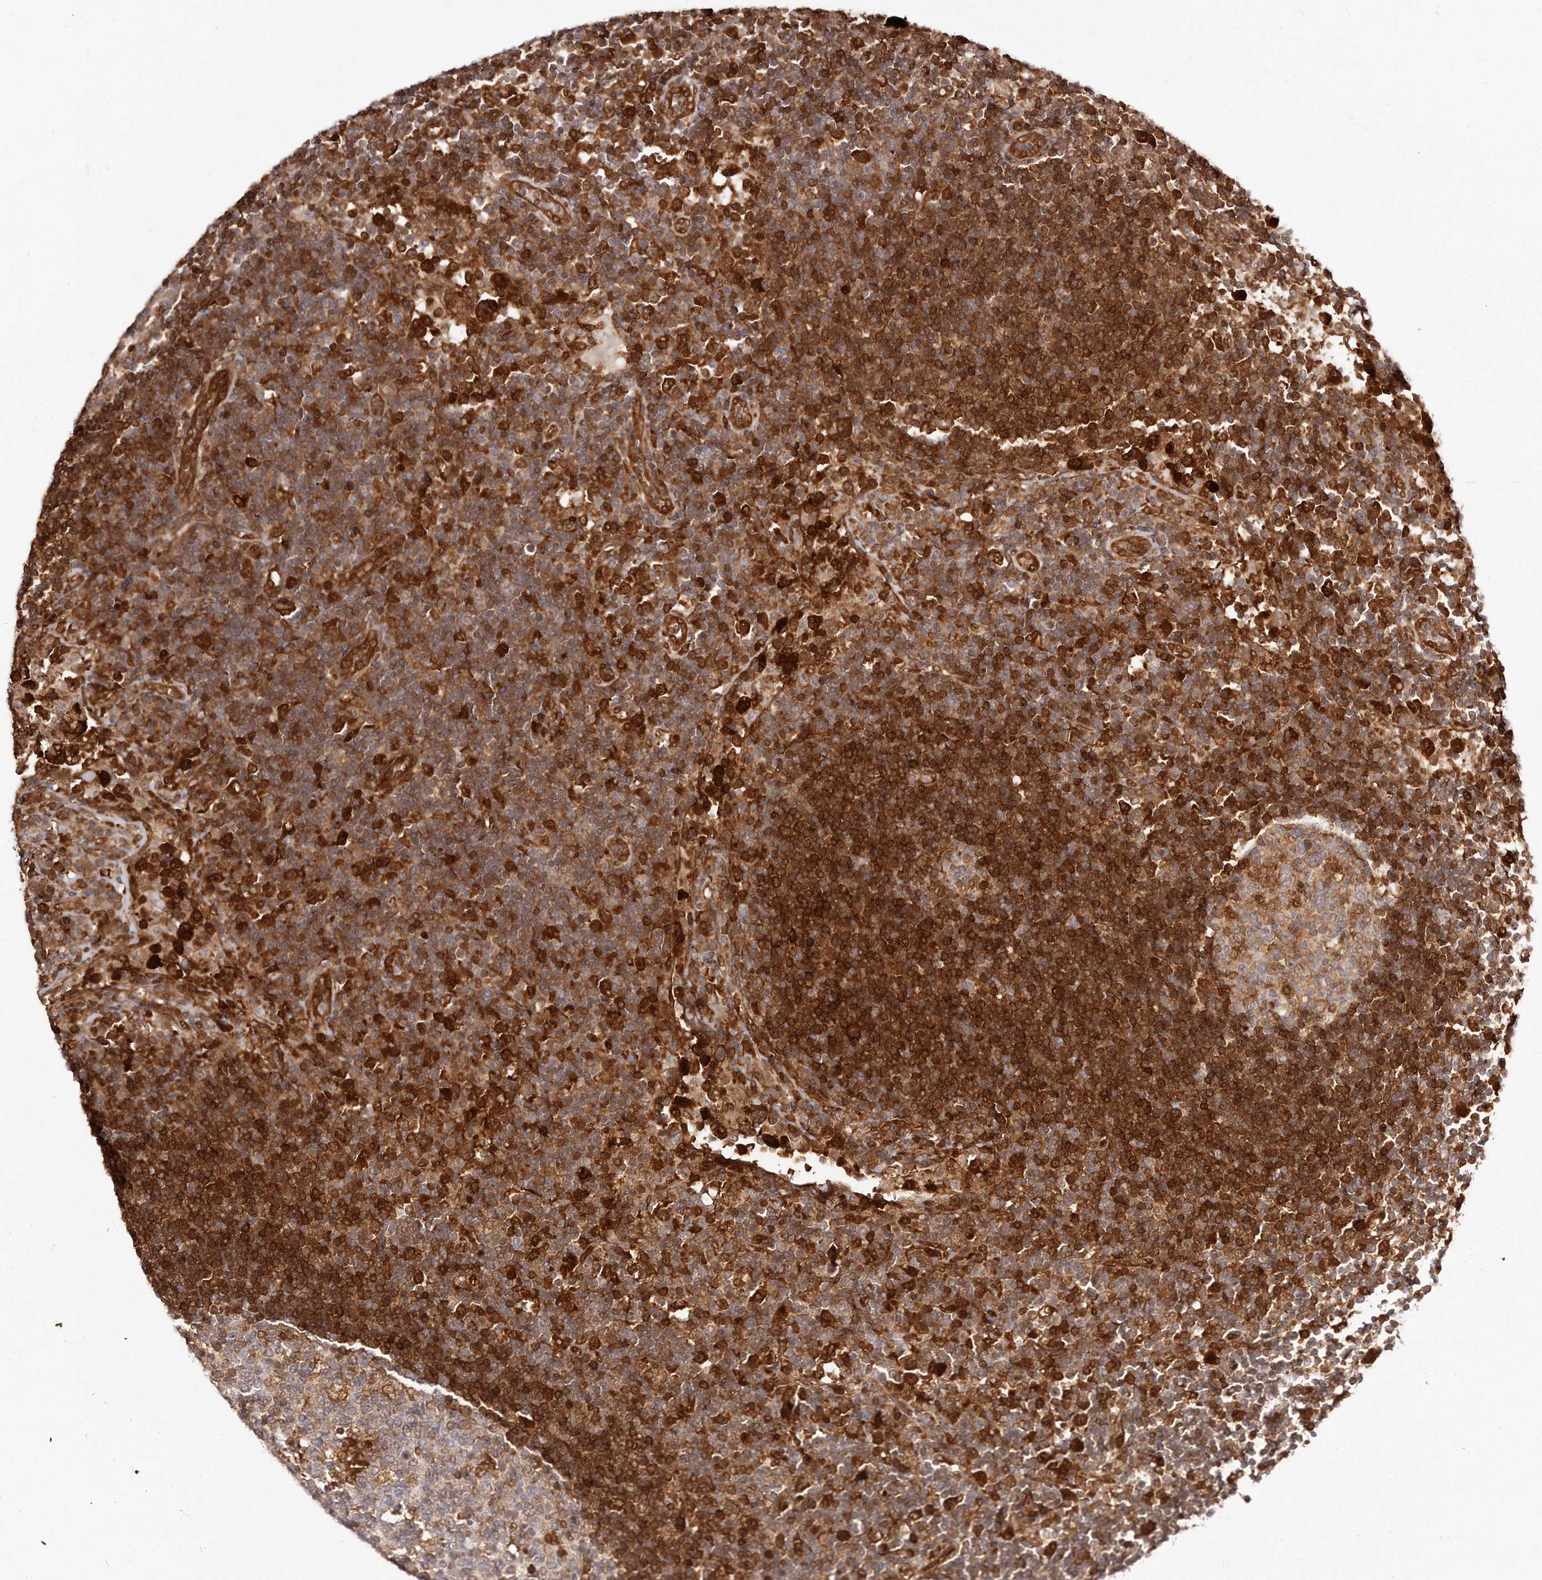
{"staining": {"intensity": "moderate", "quantity": "<25%", "location": "cytoplasmic/membranous"}, "tissue": "lymph node", "cell_type": "Germinal center cells", "image_type": "normal", "snomed": [{"axis": "morphology", "description": "Normal tissue, NOS"}, {"axis": "topography", "description": "Lymph node"}], "caption": "Lymph node stained with immunohistochemistry (IHC) demonstrates moderate cytoplasmic/membranous expression in approximately <25% of germinal center cells.", "gene": "GBP4", "patient": {"sex": "female", "age": 53}}